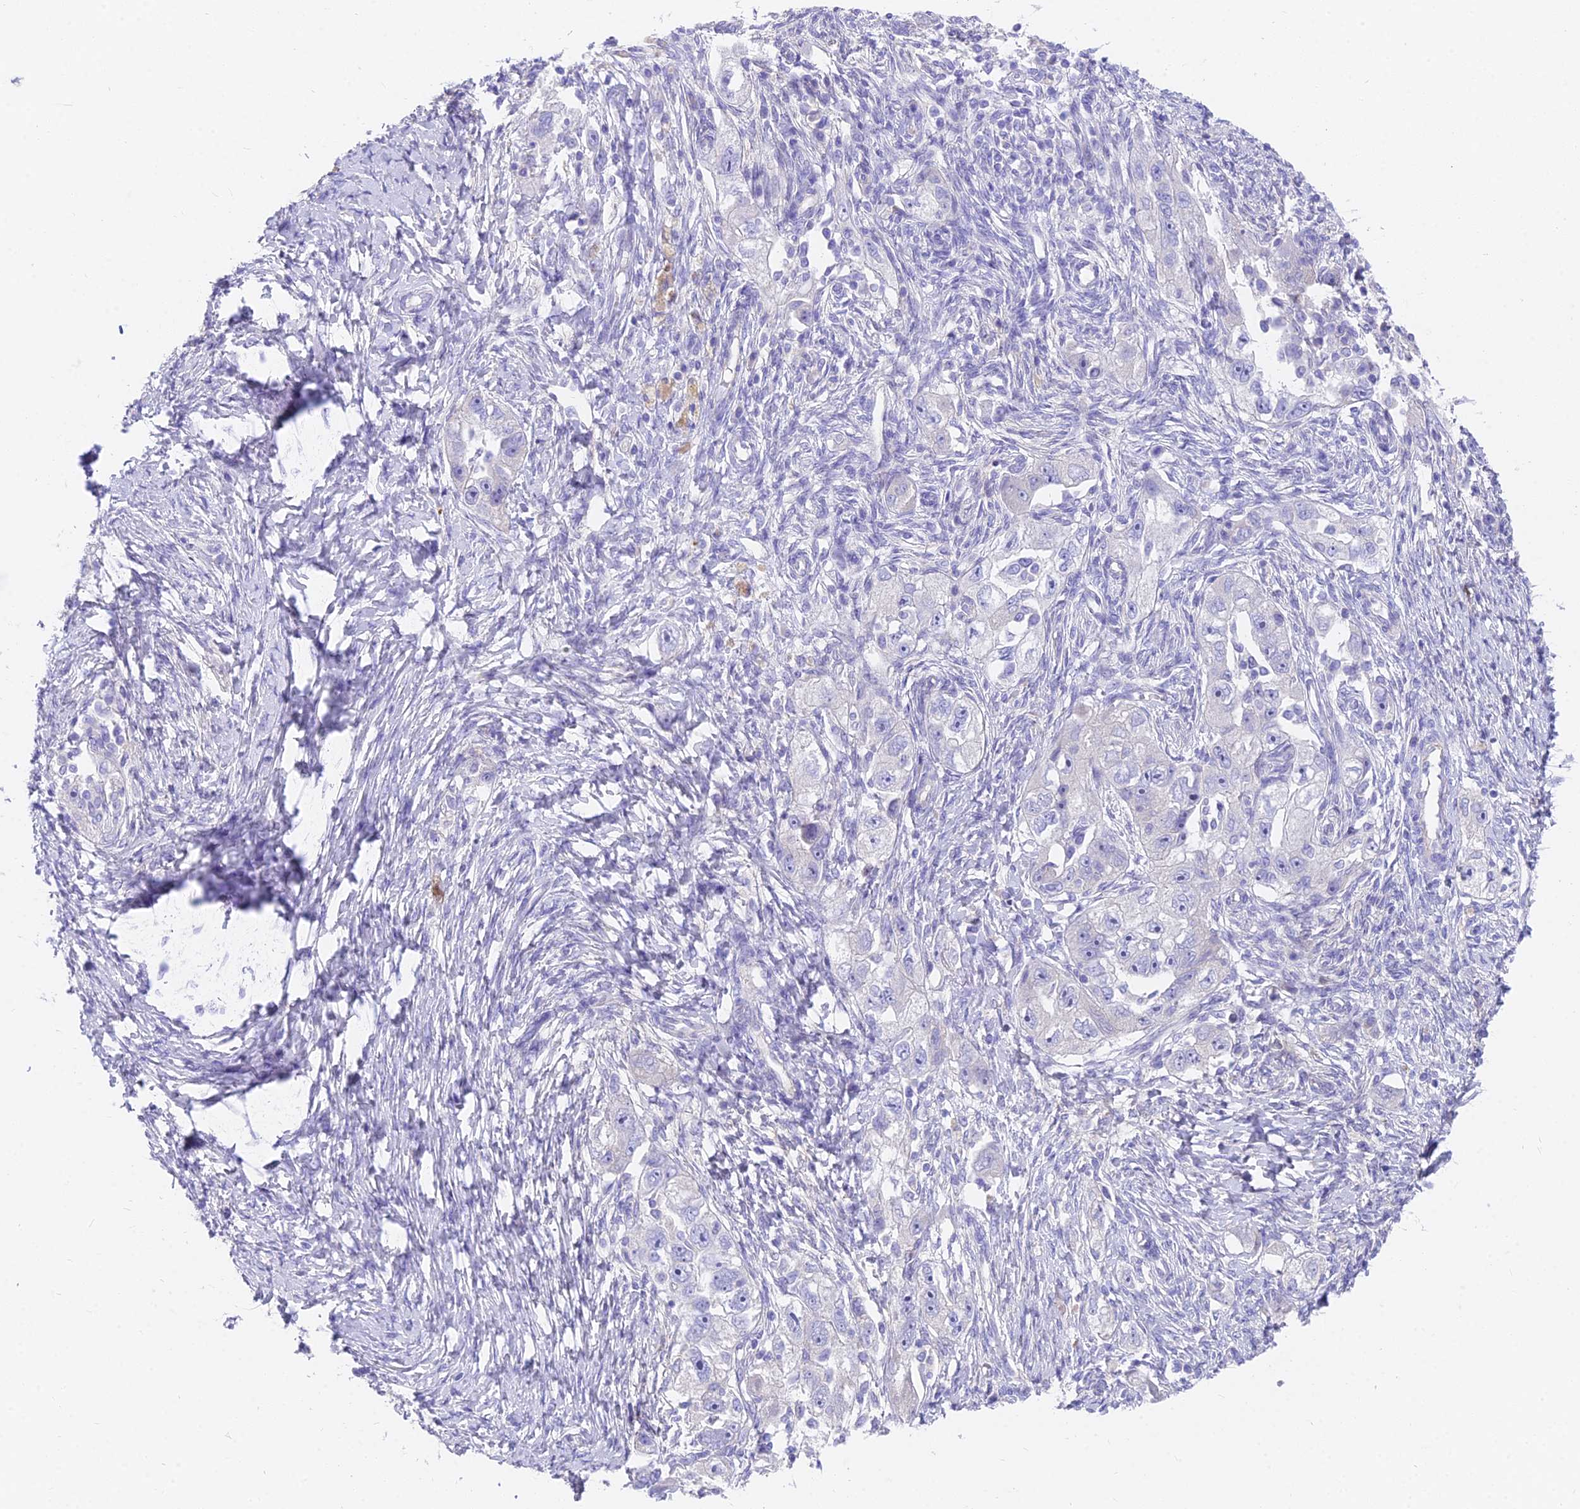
{"staining": {"intensity": "negative", "quantity": "none", "location": "none"}, "tissue": "ovarian cancer", "cell_type": "Tumor cells", "image_type": "cancer", "snomed": [{"axis": "morphology", "description": "Carcinoma, NOS"}, {"axis": "morphology", "description": "Cystadenocarcinoma, serous, NOS"}, {"axis": "topography", "description": "Ovary"}], "caption": "This photomicrograph is of ovarian cancer stained with IHC to label a protein in brown with the nuclei are counter-stained blue. There is no positivity in tumor cells. (Stains: DAB IHC with hematoxylin counter stain, Microscopy: brightfield microscopy at high magnification).", "gene": "FAM168B", "patient": {"sex": "female", "age": 69}}